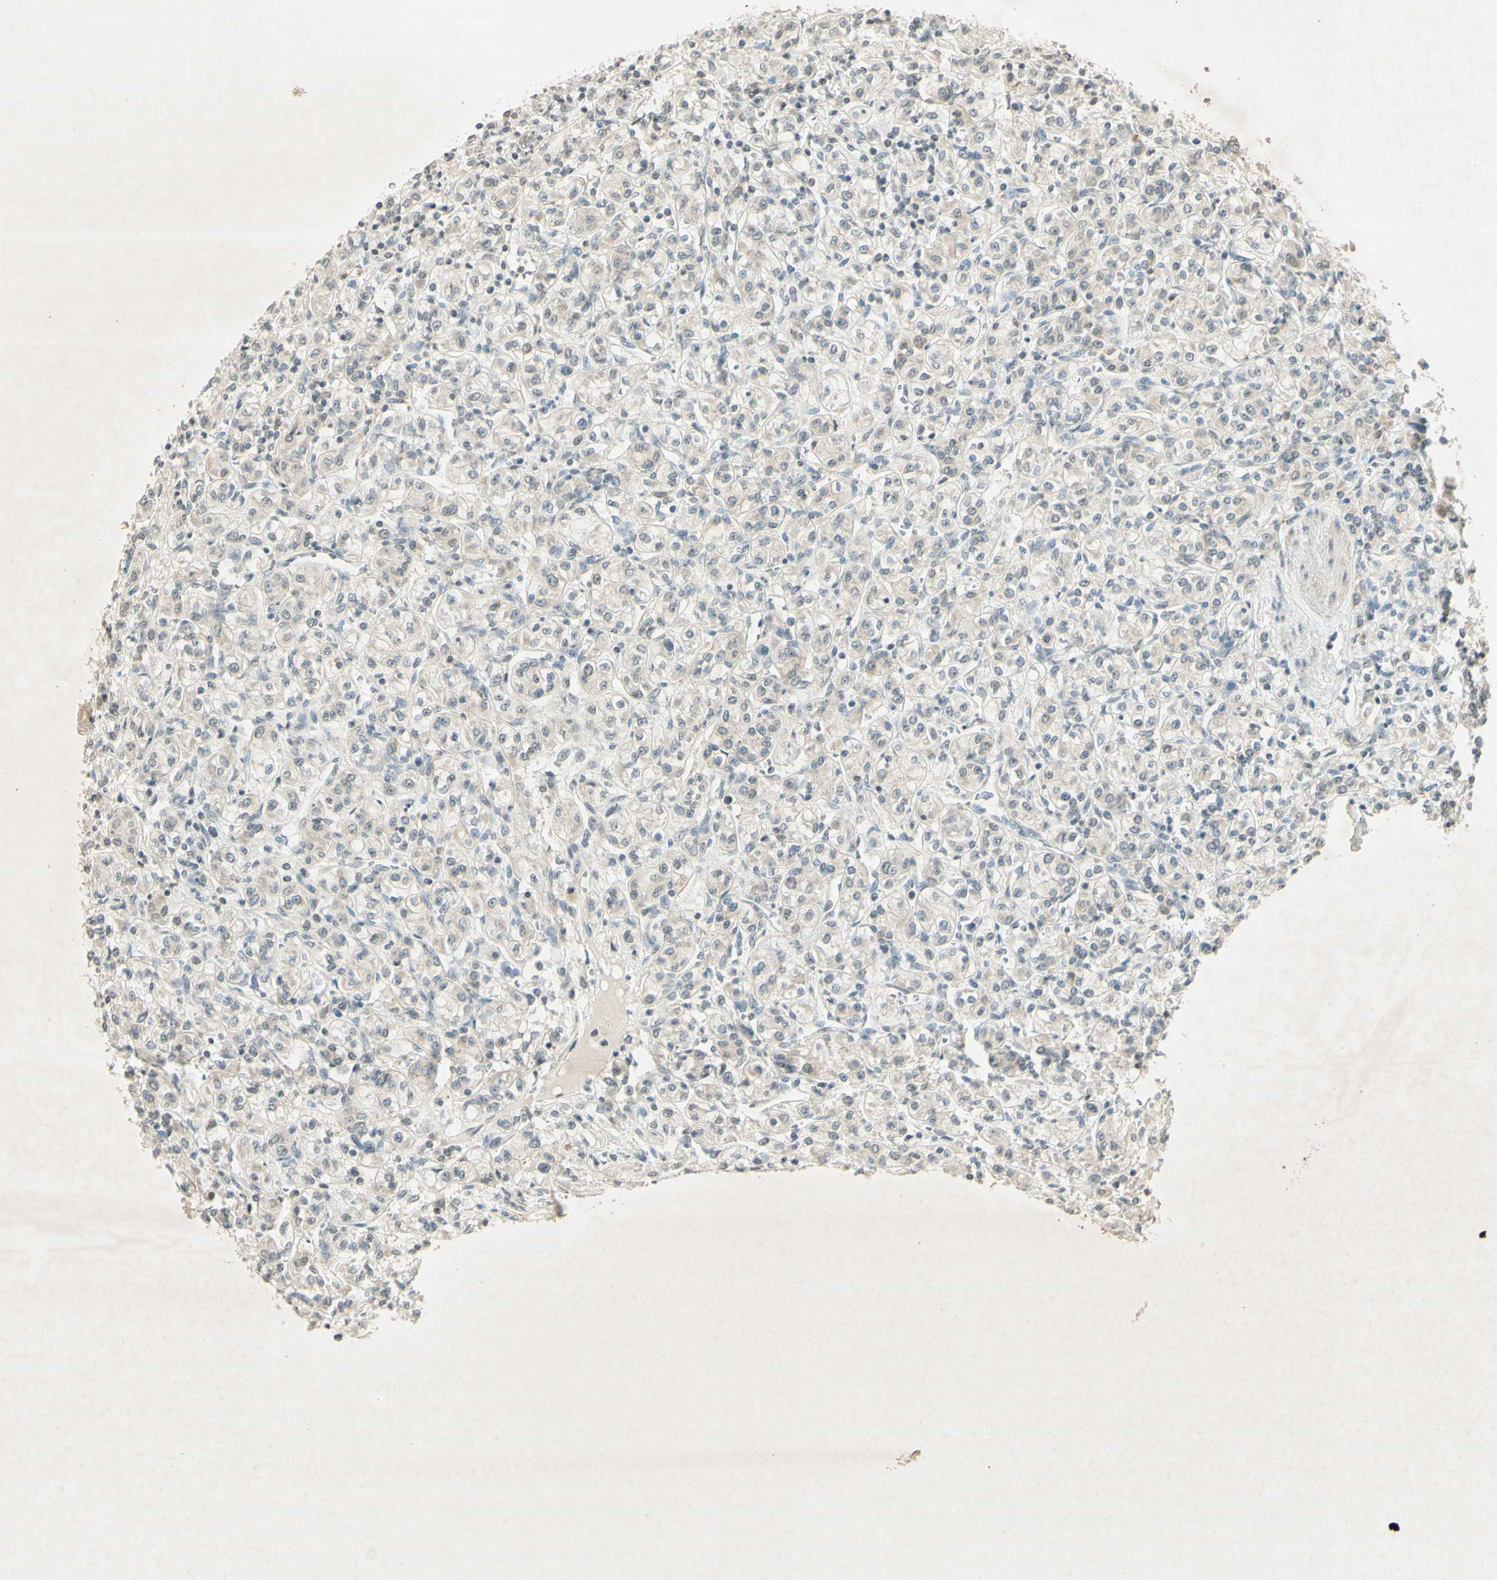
{"staining": {"intensity": "negative", "quantity": "none", "location": "none"}, "tissue": "renal cancer", "cell_type": "Tumor cells", "image_type": "cancer", "snomed": [{"axis": "morphology", "description": "Adenocarcinoma, NOS"}, {"axis": "topography", "description": "Kidney"}], "caption": "DAB (3,3'-diaminobenzidine) immunohistochemical staining of adenocarcinoma (renal) reveals no significant expression in tumor cells.", "gene": "GLI1", "patient": {"sex": "male", "age": 77}}